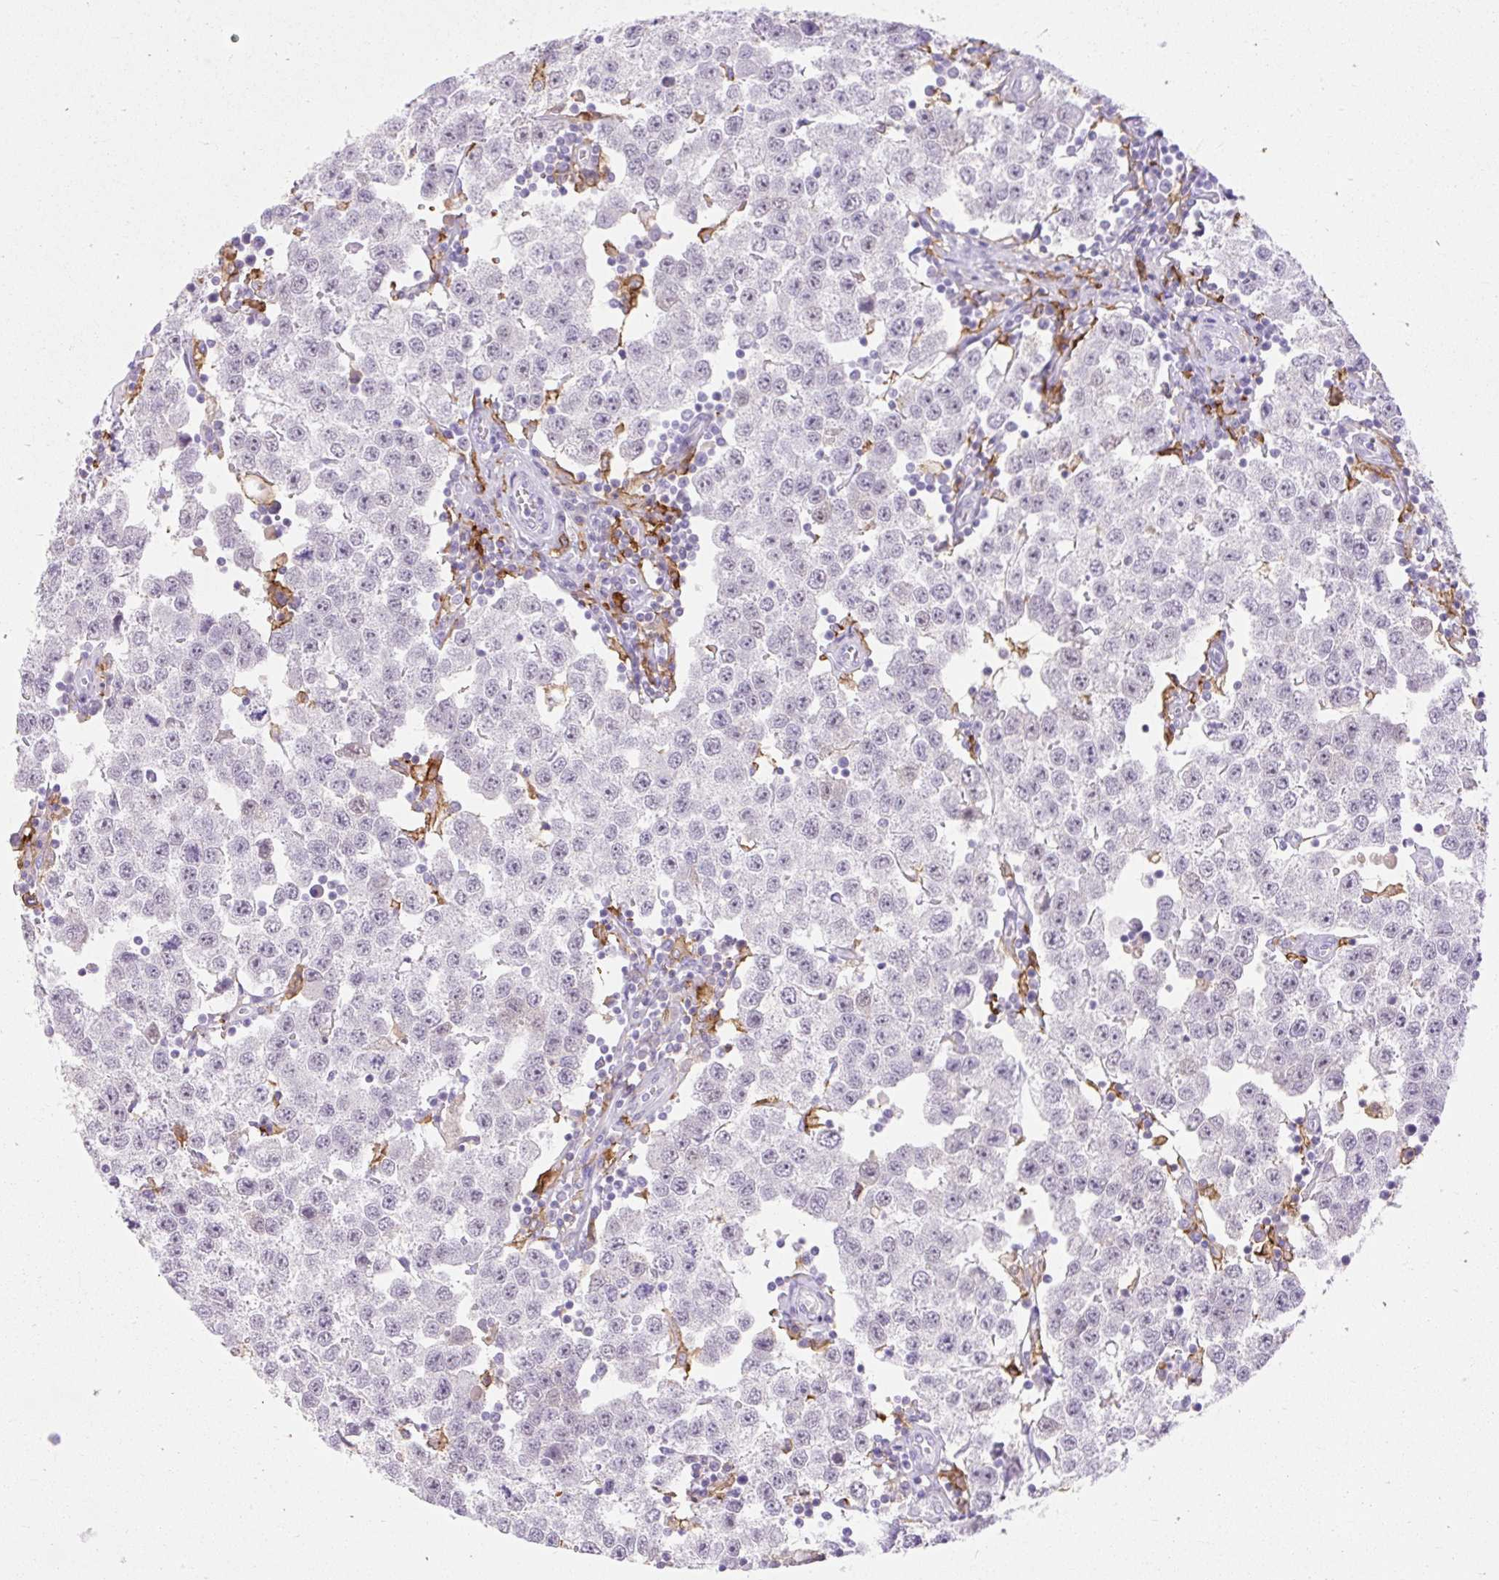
{"staining": {"intensity": "negative", "quantity": "none", "location": "none"}, "tissue": "testis cancer", "cell_type": "Tumor cells", "image_type": "cancer", "snomed": [{"axis": "morphology", "description": "Seminoma, NOS"}, {"axis": "topography", "description": "Testis"}], "caption": "An image of human testis cancer (seminoma) is negative for staining in tumor cells.", "gene": "SIGLEC1", "patient": {"sex": "male", "age": 34}}